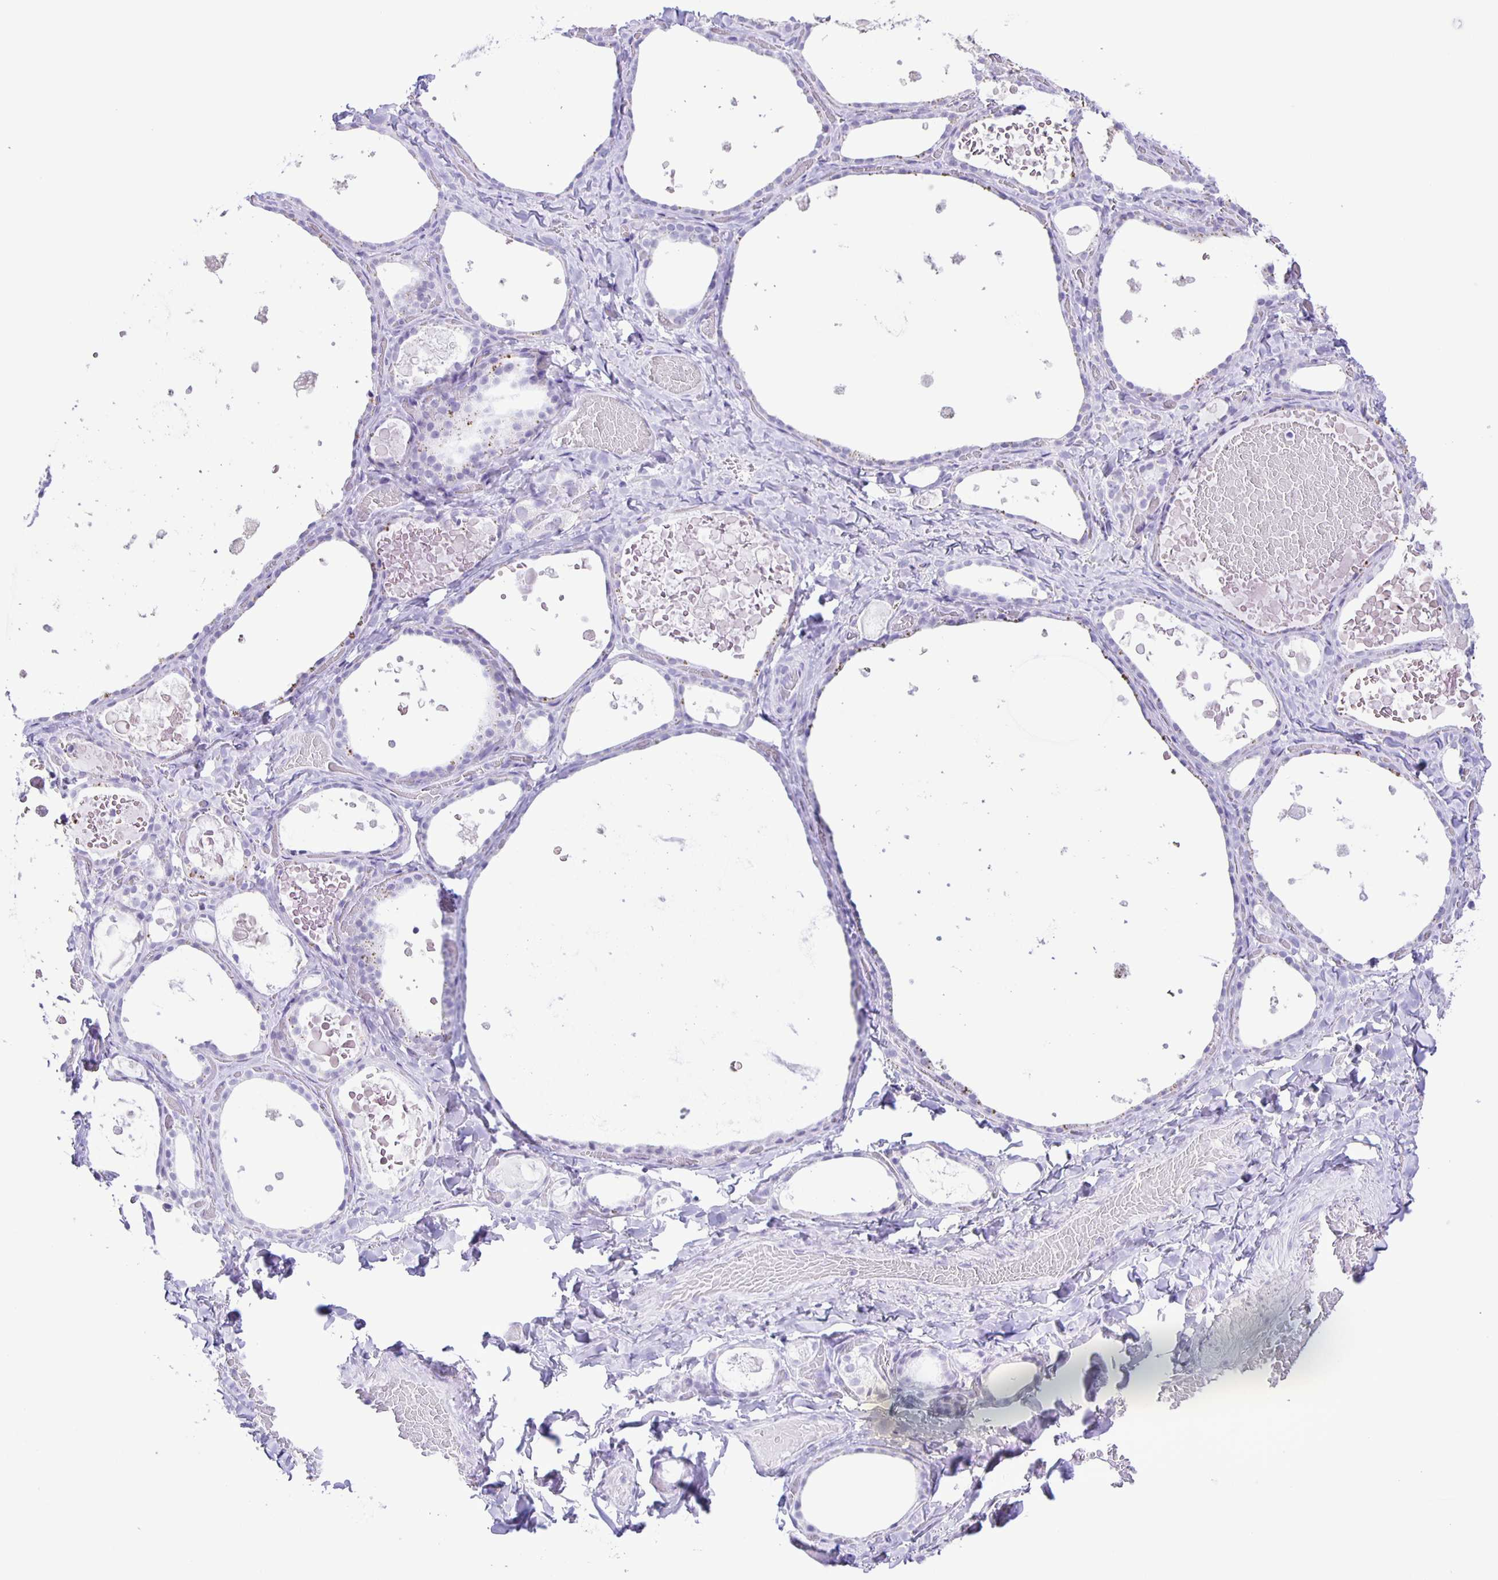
{"staining": {"intensity": "negative", "quantity": "none", "location": "none"}, "tissue": "thyroid gland", "cell_type": "Glandular cells", "image_type": "normal", "snomed": [{"axis": "morphology", "description": "Normal tissue, NOS"}, {"axis": "topography", "description": "Thyroid gland"}], "caption": "IHC micrograph of normal thyroid gland: thyroid gland stained with DAB displays no significant protein positivity in glandular cells.", "gene": "EZHIP", "patient": {"sex": "female", "age": 56}}